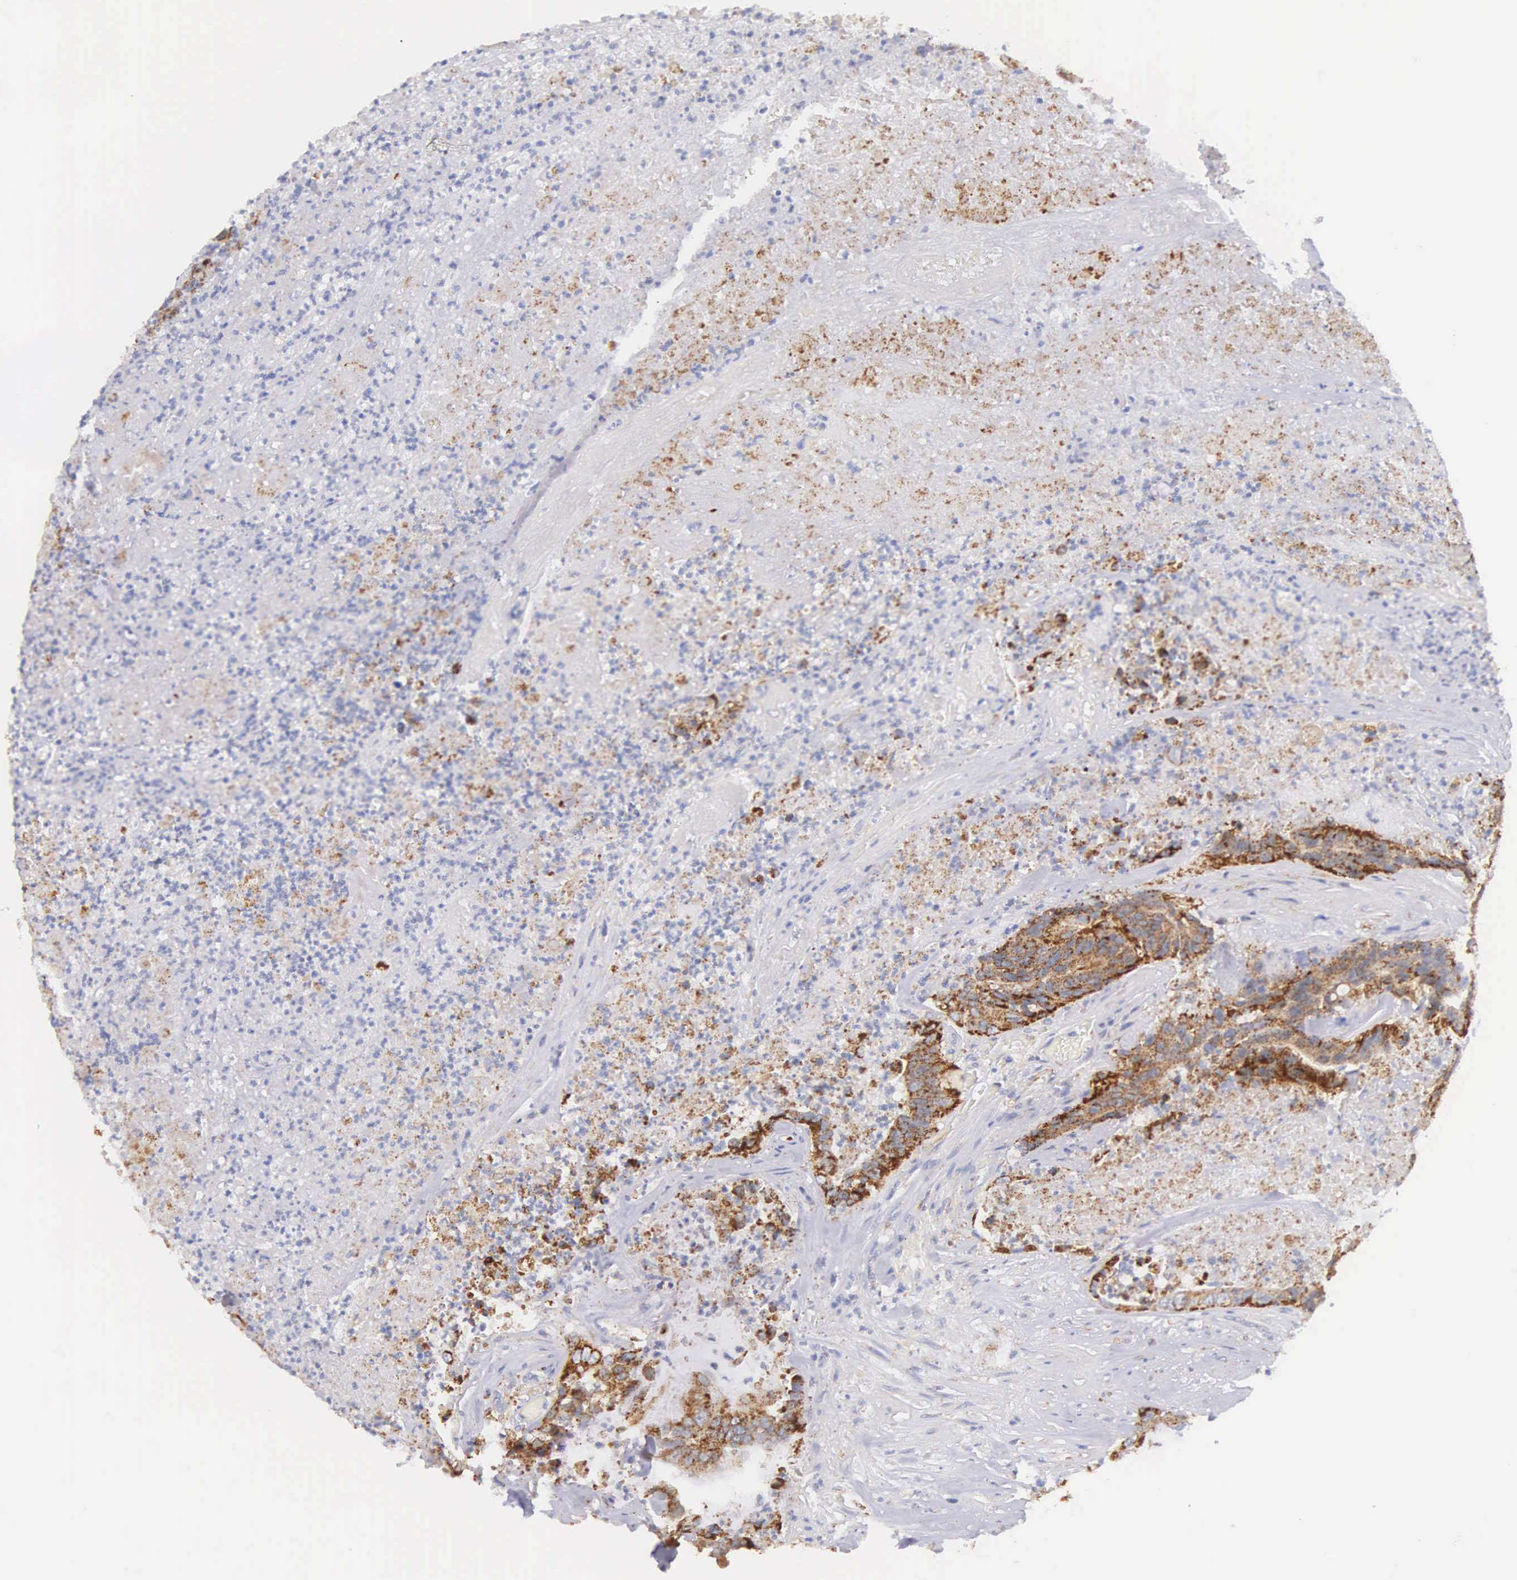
{"staining": {"intensity": "moderate", "quantity": ">75%", "location": "cytoplasmic/membranous"}, "tissue": "colorectal cancer", "cell_type": "Tumor cells", "image_type": "cancer", "snomed": [{"axis": "morphology", "description": "Adenocarcinoma, NOS"}, {"axis": "topography", "description": "Rectum"}], "caption": "Protein staining by immunohistochemistry exhibits moderate cytoplasmic/membranous positivity in approximately >75% of tumor cells in adenocarcinoma (colorectal).", "gene": "NSDHL", "patient": {"sex": "female", "age": 65}}